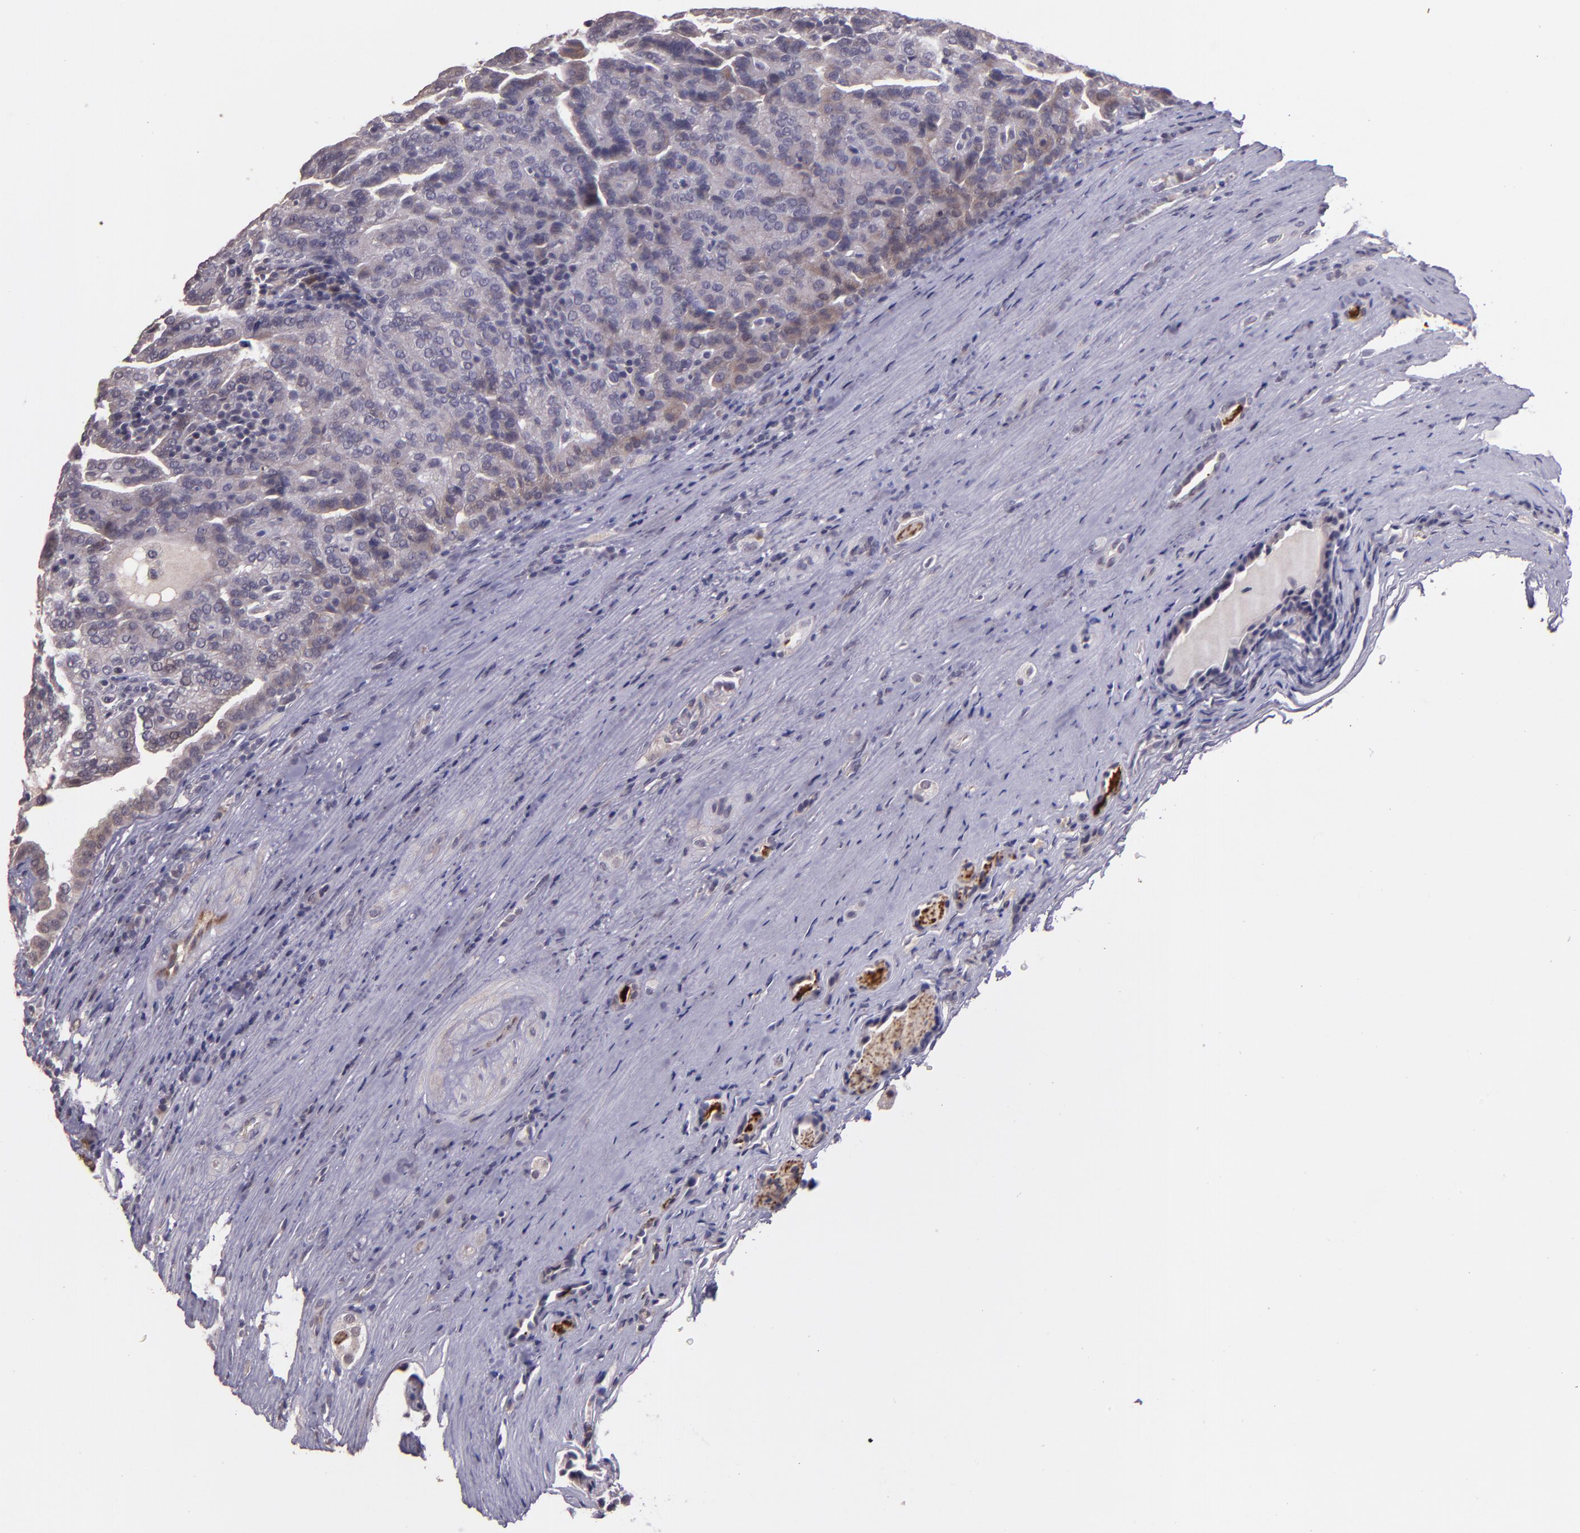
{"staining": {"intensity": "weak", "quantity": "<25%", "location": "cytoplasmic/membranous"}, "tissue": "renal cancer", "cell_type": "Tumor cells", "image_type": "cancer", "snomed": [{"axis": "morphology", "description": "Adenocarcinoma, NOS"}, {"axis": "topography", "description": "Kidney"}], "caption": "Immunohistochemistry image of renal cancer stained for a protein (brown), which shows no positivity in tumor cells.", "gene": "TAF7L", "patient": {"sex": "male", "age": 61}}